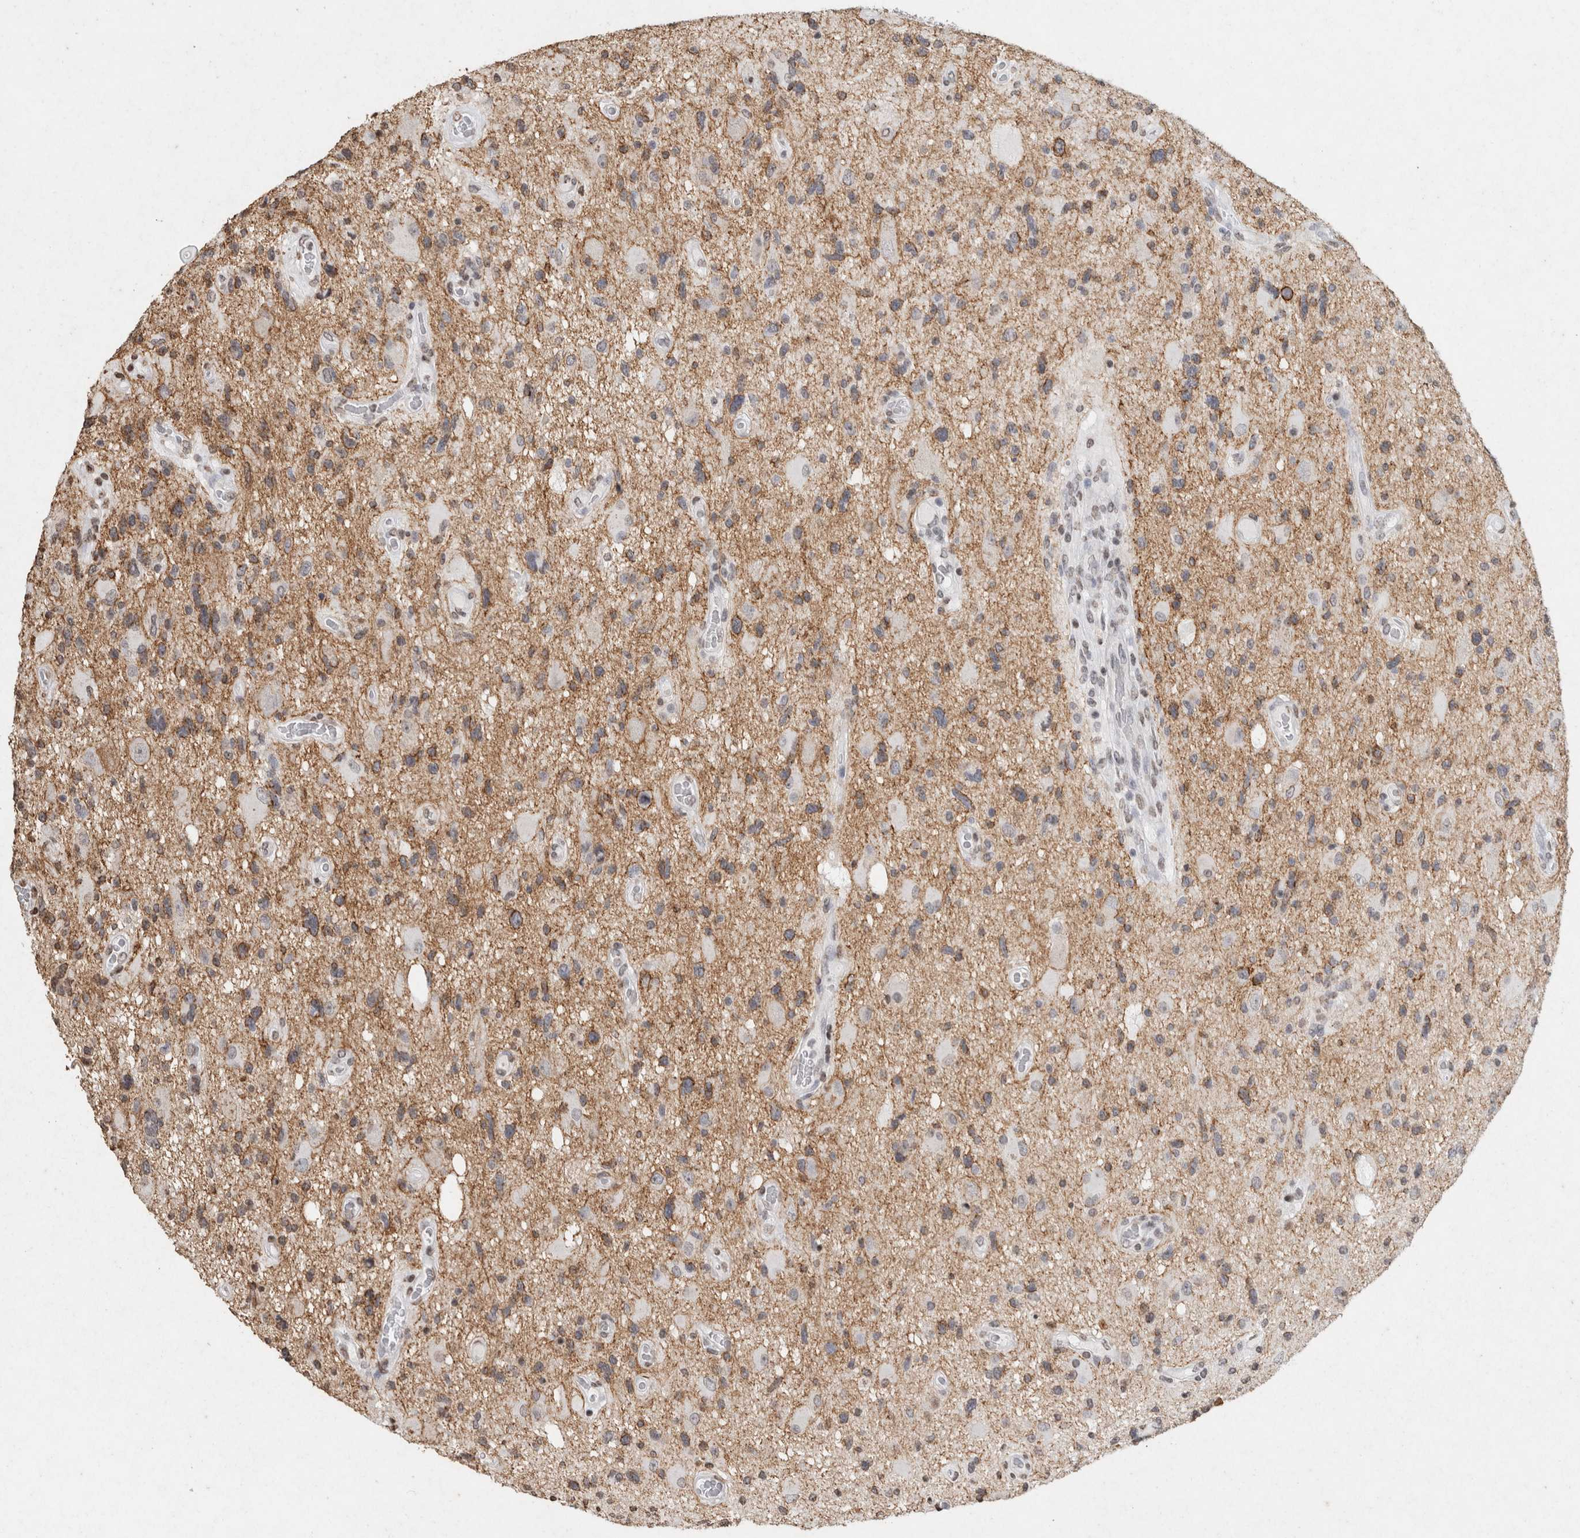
{"staining": {"intensity": "weak", "quantity": "25%-75%", "location": "cytoplasmic/membranous,nuclear"}, "tissue": "glioma", "cell_type": "Tumor cells", "image_type": "cancer", "snomed": [{"axis": "morphology", "description": "Glioma, malignant, High grade"}, {"axis": "topography", "description": "Brain"}], "caption": "Glioma was stained to show a protein in brown. There is low levels of weak cytoplasmic/membranous and nuclear staining in about 25%-75% of tumor cells.", "gene": "CNTN1", "patient": {"sex": "male", "age": 33}}